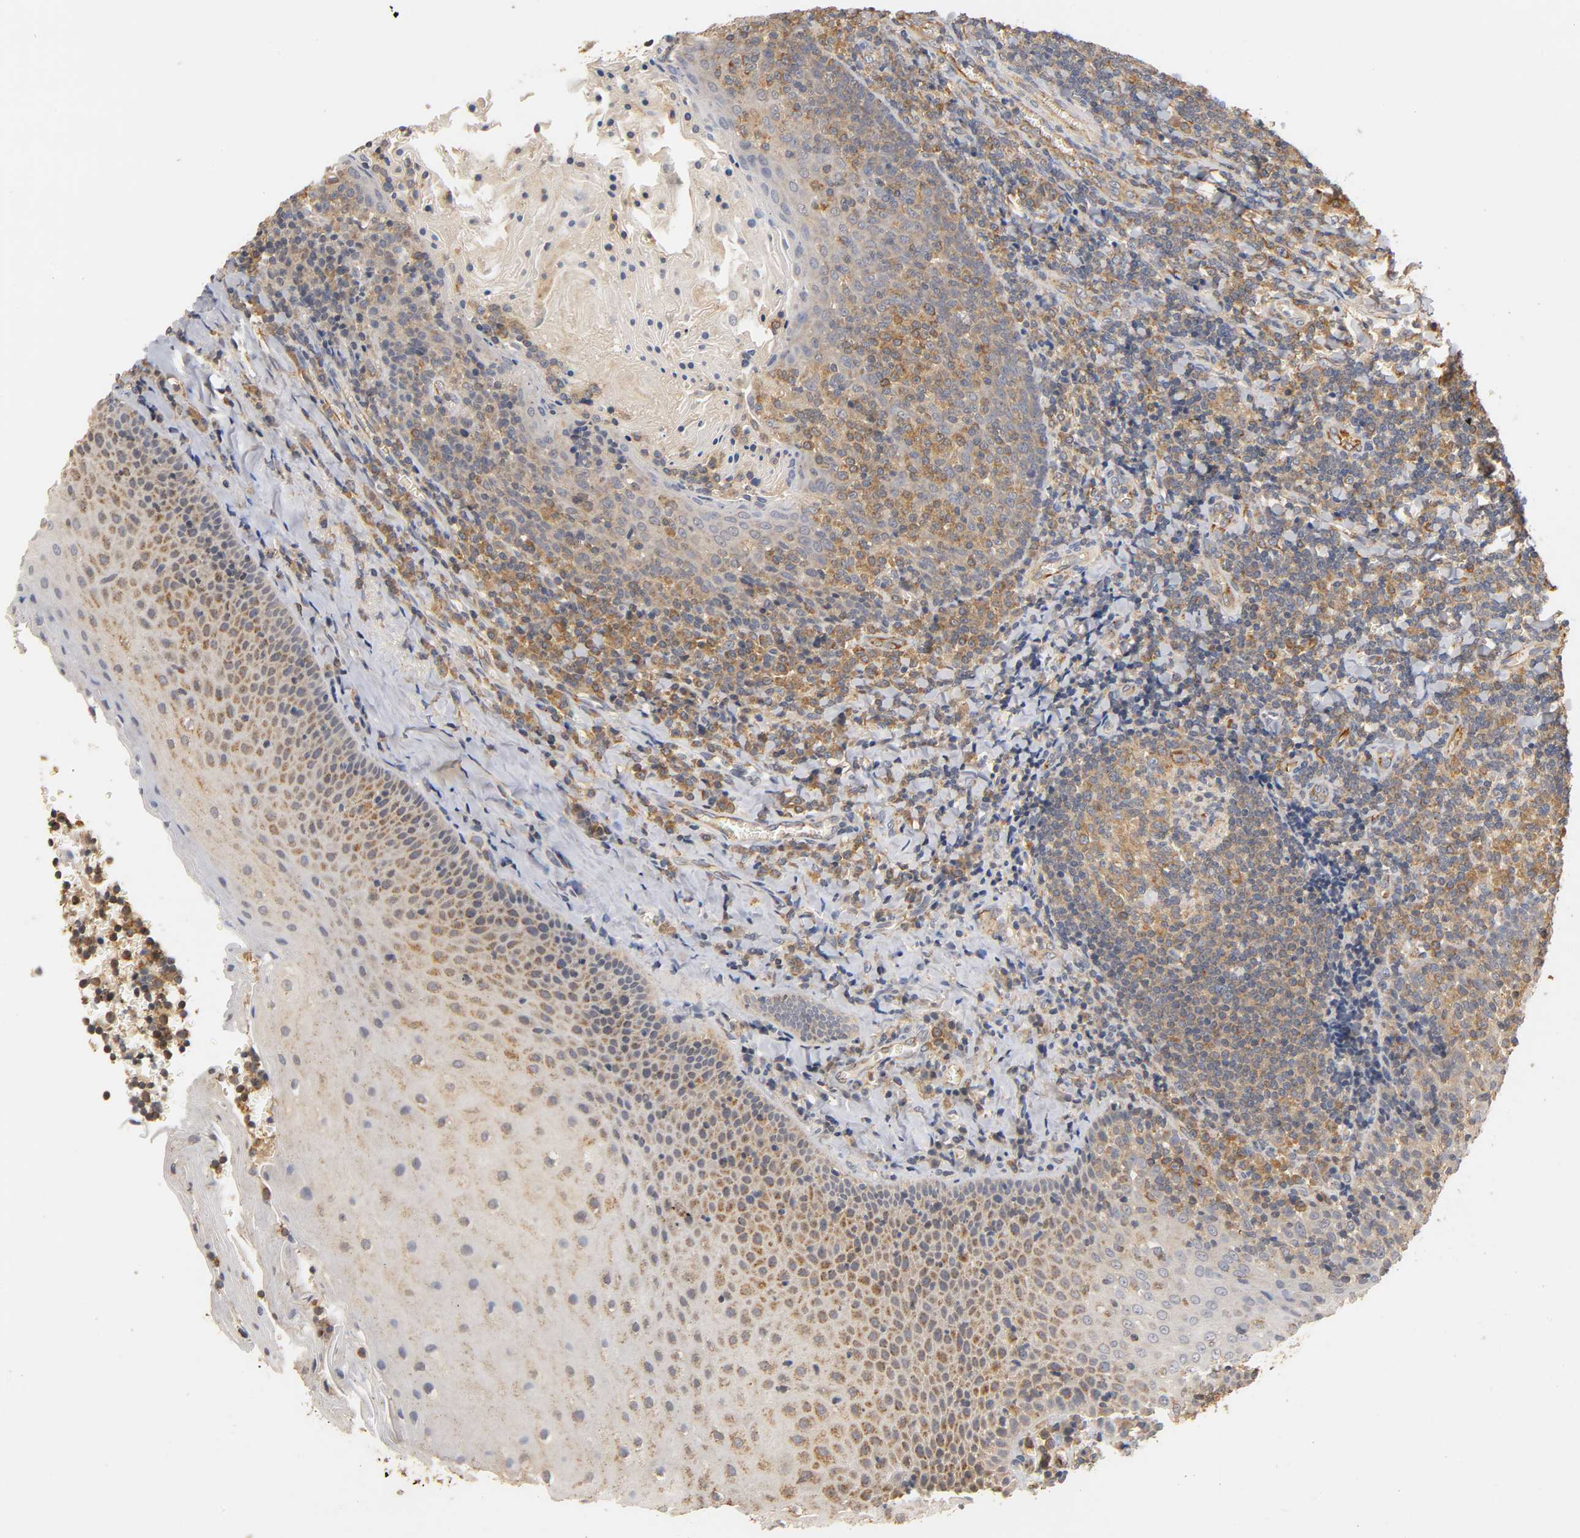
{"staining": {"intensity": "moderate", "quantity": "25%-75%", "location": "cytoplasmic/membranous"}, "tissue": "tonsil", "cell_type": "Non-germinal center cells", "image_type": "normal", "snomed": [{"axis": "morphology", "description": "Normal tissue, NOS"}, {"axis": "topography", "description": "Tonsil"}], "caption": "A medium amount of moderate cytoplasmic/membranous expression is present in approximately 25%-75% of non-germinal center cells in benign tonsil. (DAB IHC, brown staining for protein, blue staining for nuclei).", "gene": "SCAP", "patient": {"sex": "male", "age": 31}}